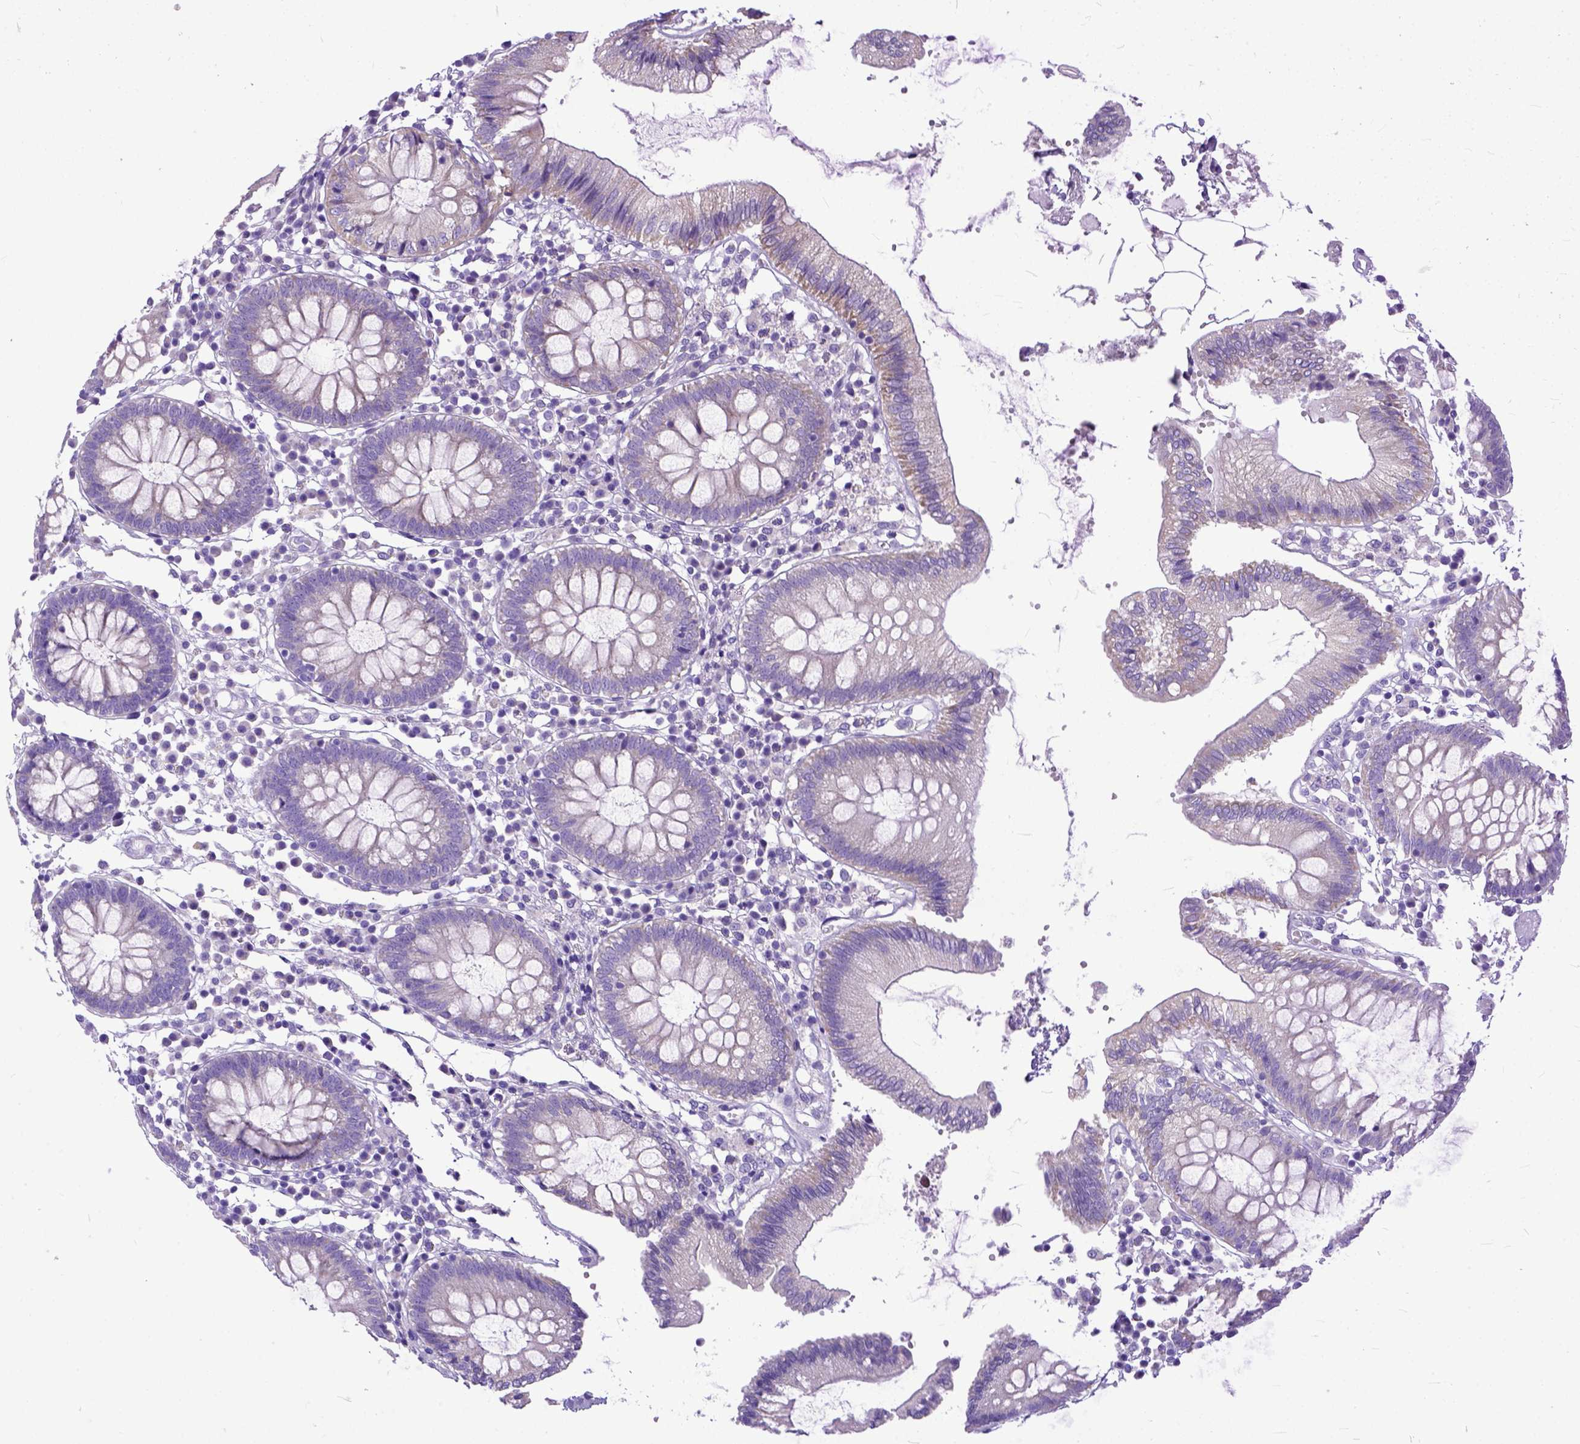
{"staining": {"intensity": "negative", "quantity": "none", "location": "none"}, "tissue": "colon", "cell_type": "Endothelial cells", "image_type": "normal", "snomed": [{"axis": "morphology", "description": "Normal tissue, NOS"}, {"axis": "morphology", "description": "Adenocarcinoma, NOS"}, {"axis": "topography", "description": "Colon"}], "caption": "IHC image of benign human colon stained for a protein (brown), which exhibits no expression in endothelial cells.", "gene": "PPL", "patient": {"sex": "male", "age": 83}}